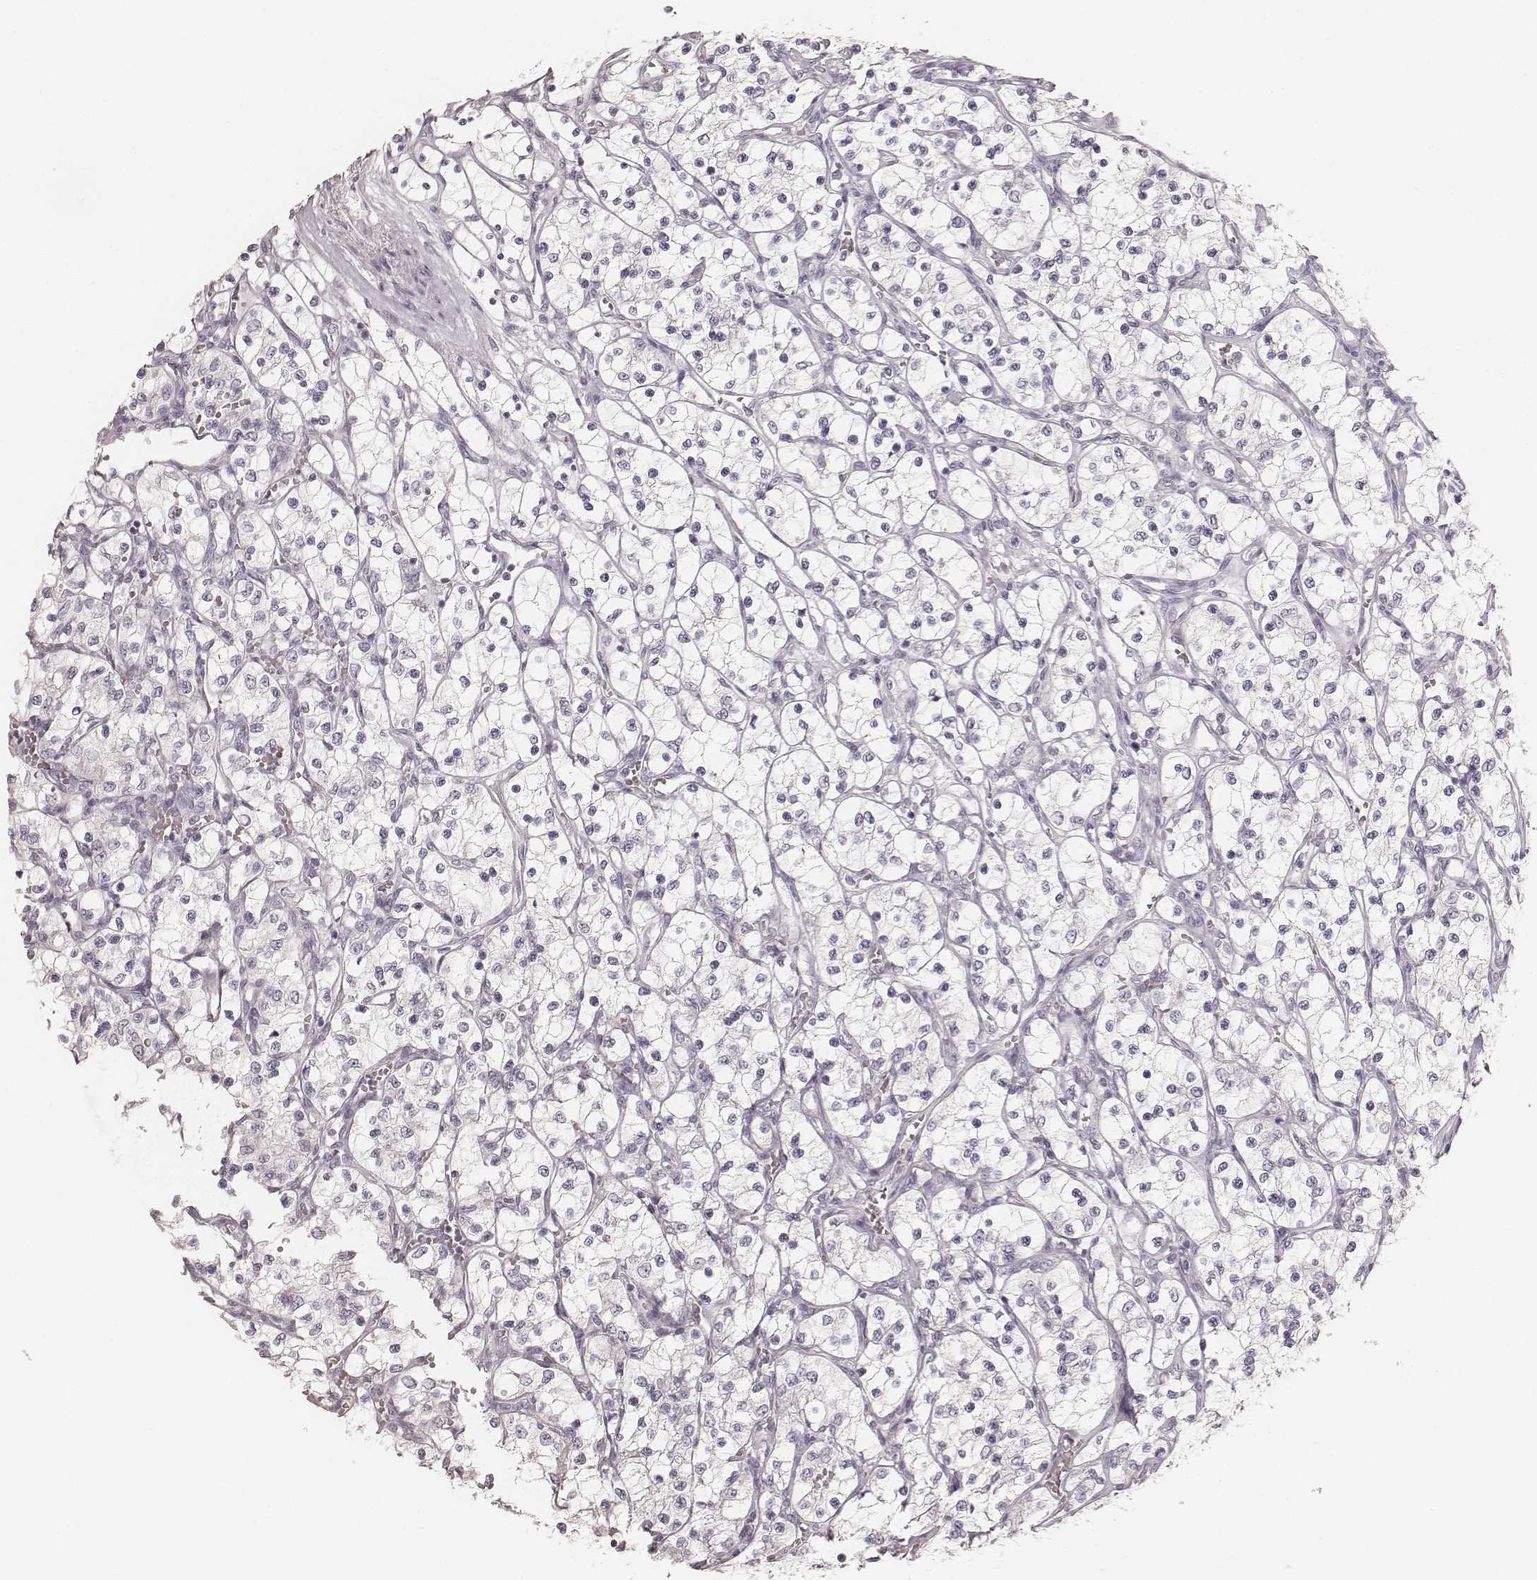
{"staining": {"intensity": "negative", "quantity": "none", "location": "none"}, "tissue": "renal cancer", "cell_type": "Tumor cells", "image_type": "cancer", "snomed": [{"axis": "morphology", "description": "Adenocarcinoma, NOS"}, {"axis": "topography", "description": "Kidney"}], "caption": "A high-resolution micrograph shows IHC staining of renal cancer, which exhibits no significant staining in tumor cells. The staining is performed using DAB brown chromogen with nuclei counter-stained in using hematoxylin.", "gene": "KRT26", "patient": {"sex": "female", "age": 69}}